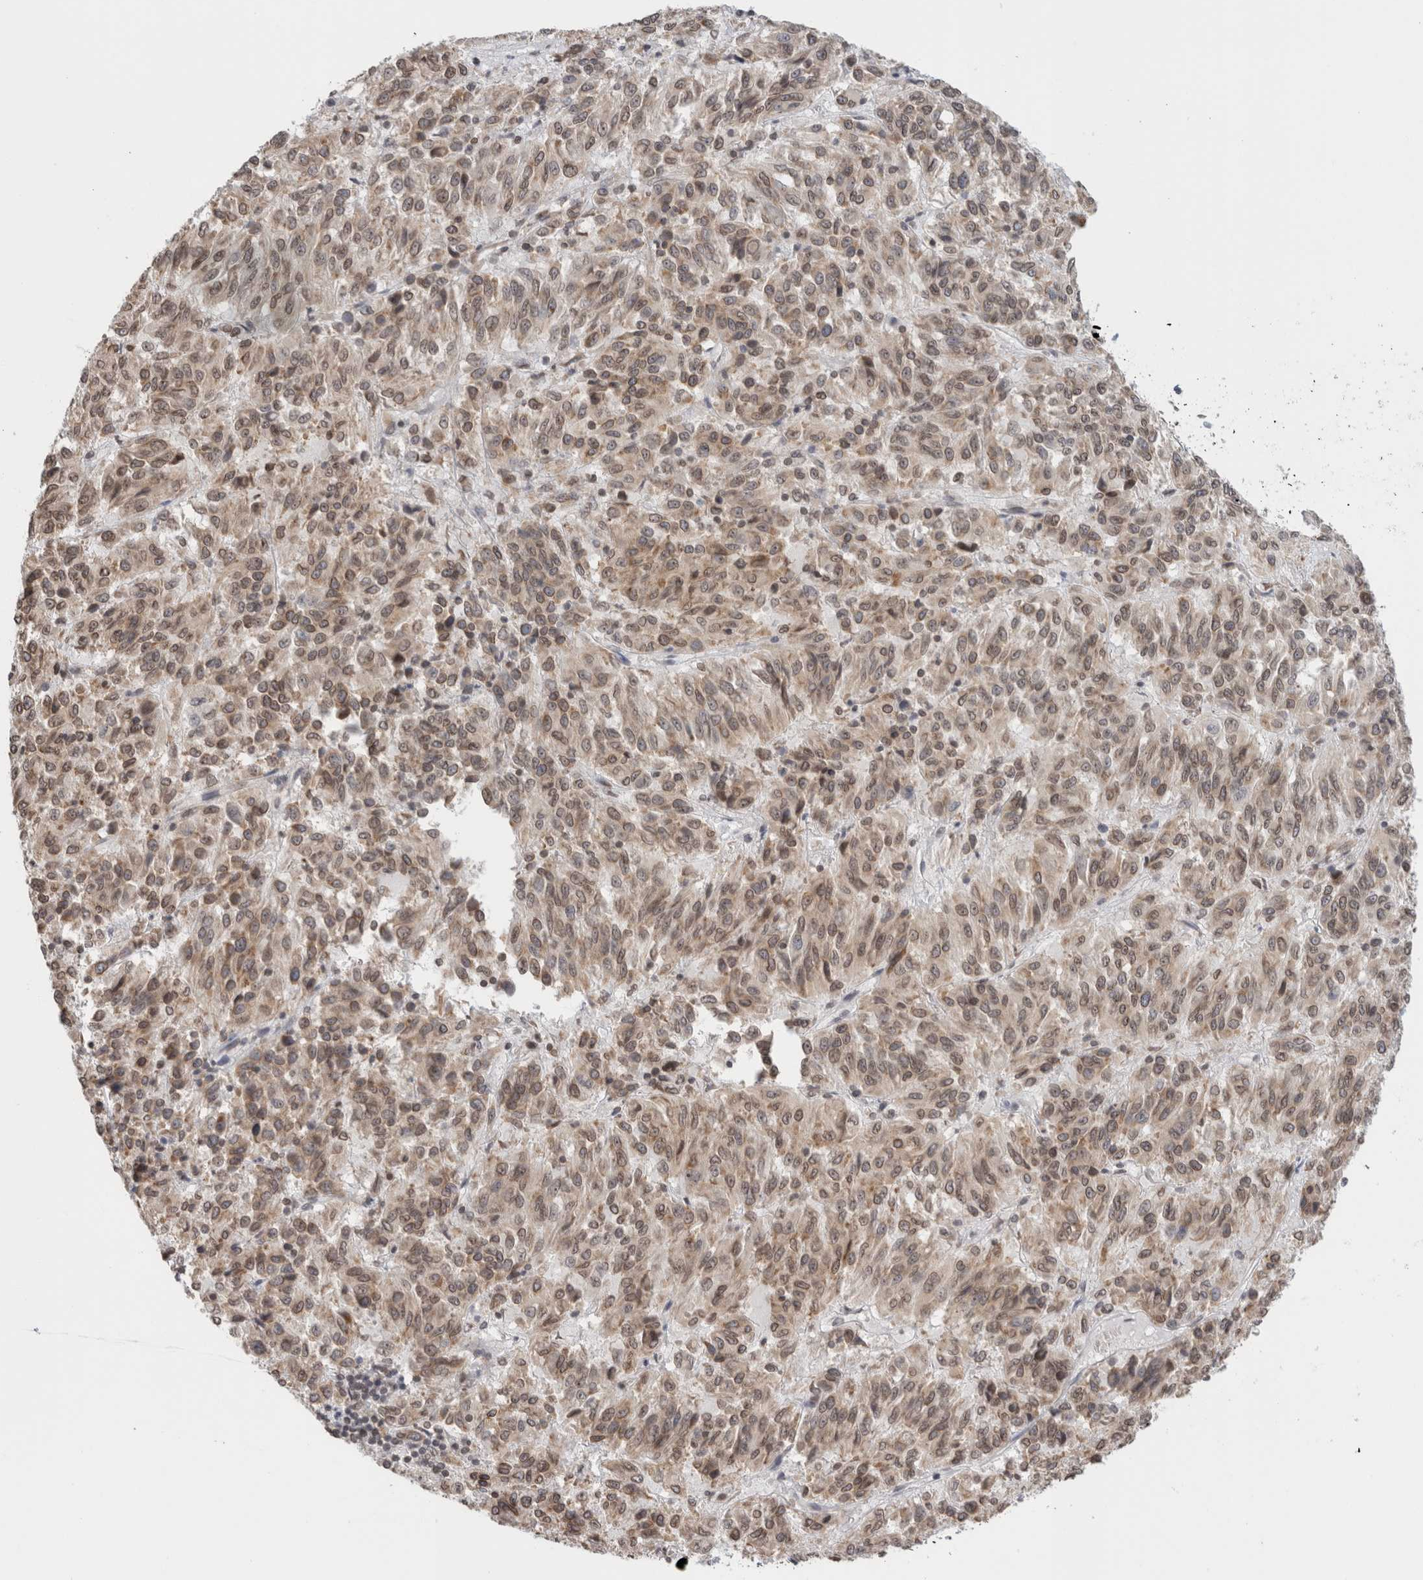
{"staining": {"intensity": "weak", "quantity": ">75%", "location": "cytoplasmic/membranous,nuclear"}, "tissue": "melanoma", "cell_type": "Tumor cells", "image_type": "cancer", "snomed": [{"axis": "morphology", "description": "Malignant melanoma, Metastatic site"}, {"axis": "topography", "description": "Lung"}], "caption": "This image exhibits melanoma stained with immunohistochemistry to label a protein in brown. The cytoplasmic/membranous and nuclear of tumor cells show weak positivity for the protein. Nuclei are counter-stained blue.", "gene": "RBMX2", "patient": {"sex": "male", "age": 64}}